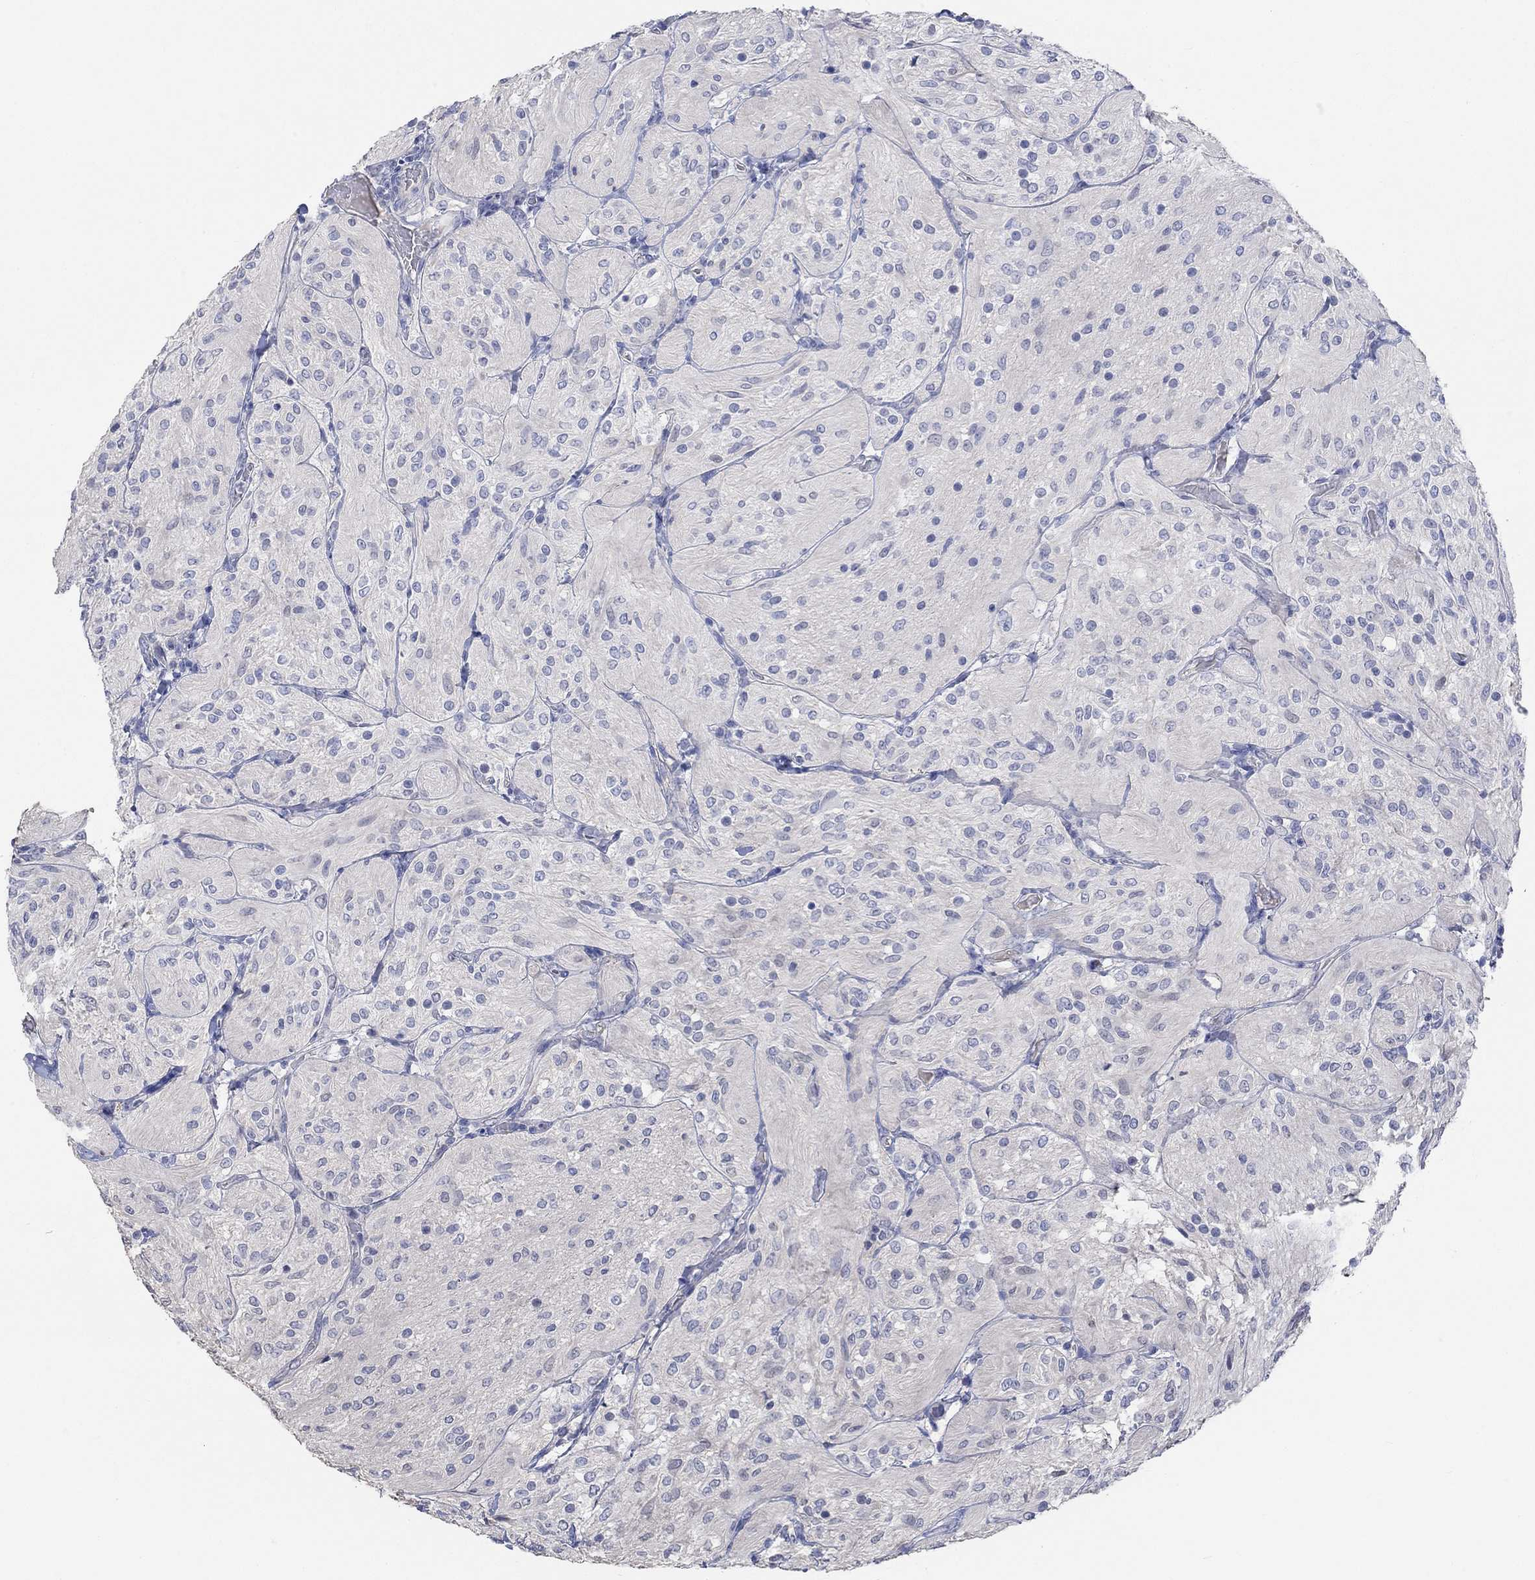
{"staining": {"intensity": "negative", "quantity": "none", "location": "none"}, "tissue": "glioma", "cell_type": "Tumor cells", "image_type": "cancer", "snomed": [{"axis": "morphology", "description": "Glioma, malignant, Low grade"}, {"axis": "topography", "description": "Brain"}], "caption": "Micrograph shows no protein staining in tumor cells of glioma tissue. The staining is performed using DAB brown chromogen with nuclei counter-stained in using hematoxylin.", "gene": "PNMA5", "patient": {"sex": "male", "age": 3}}